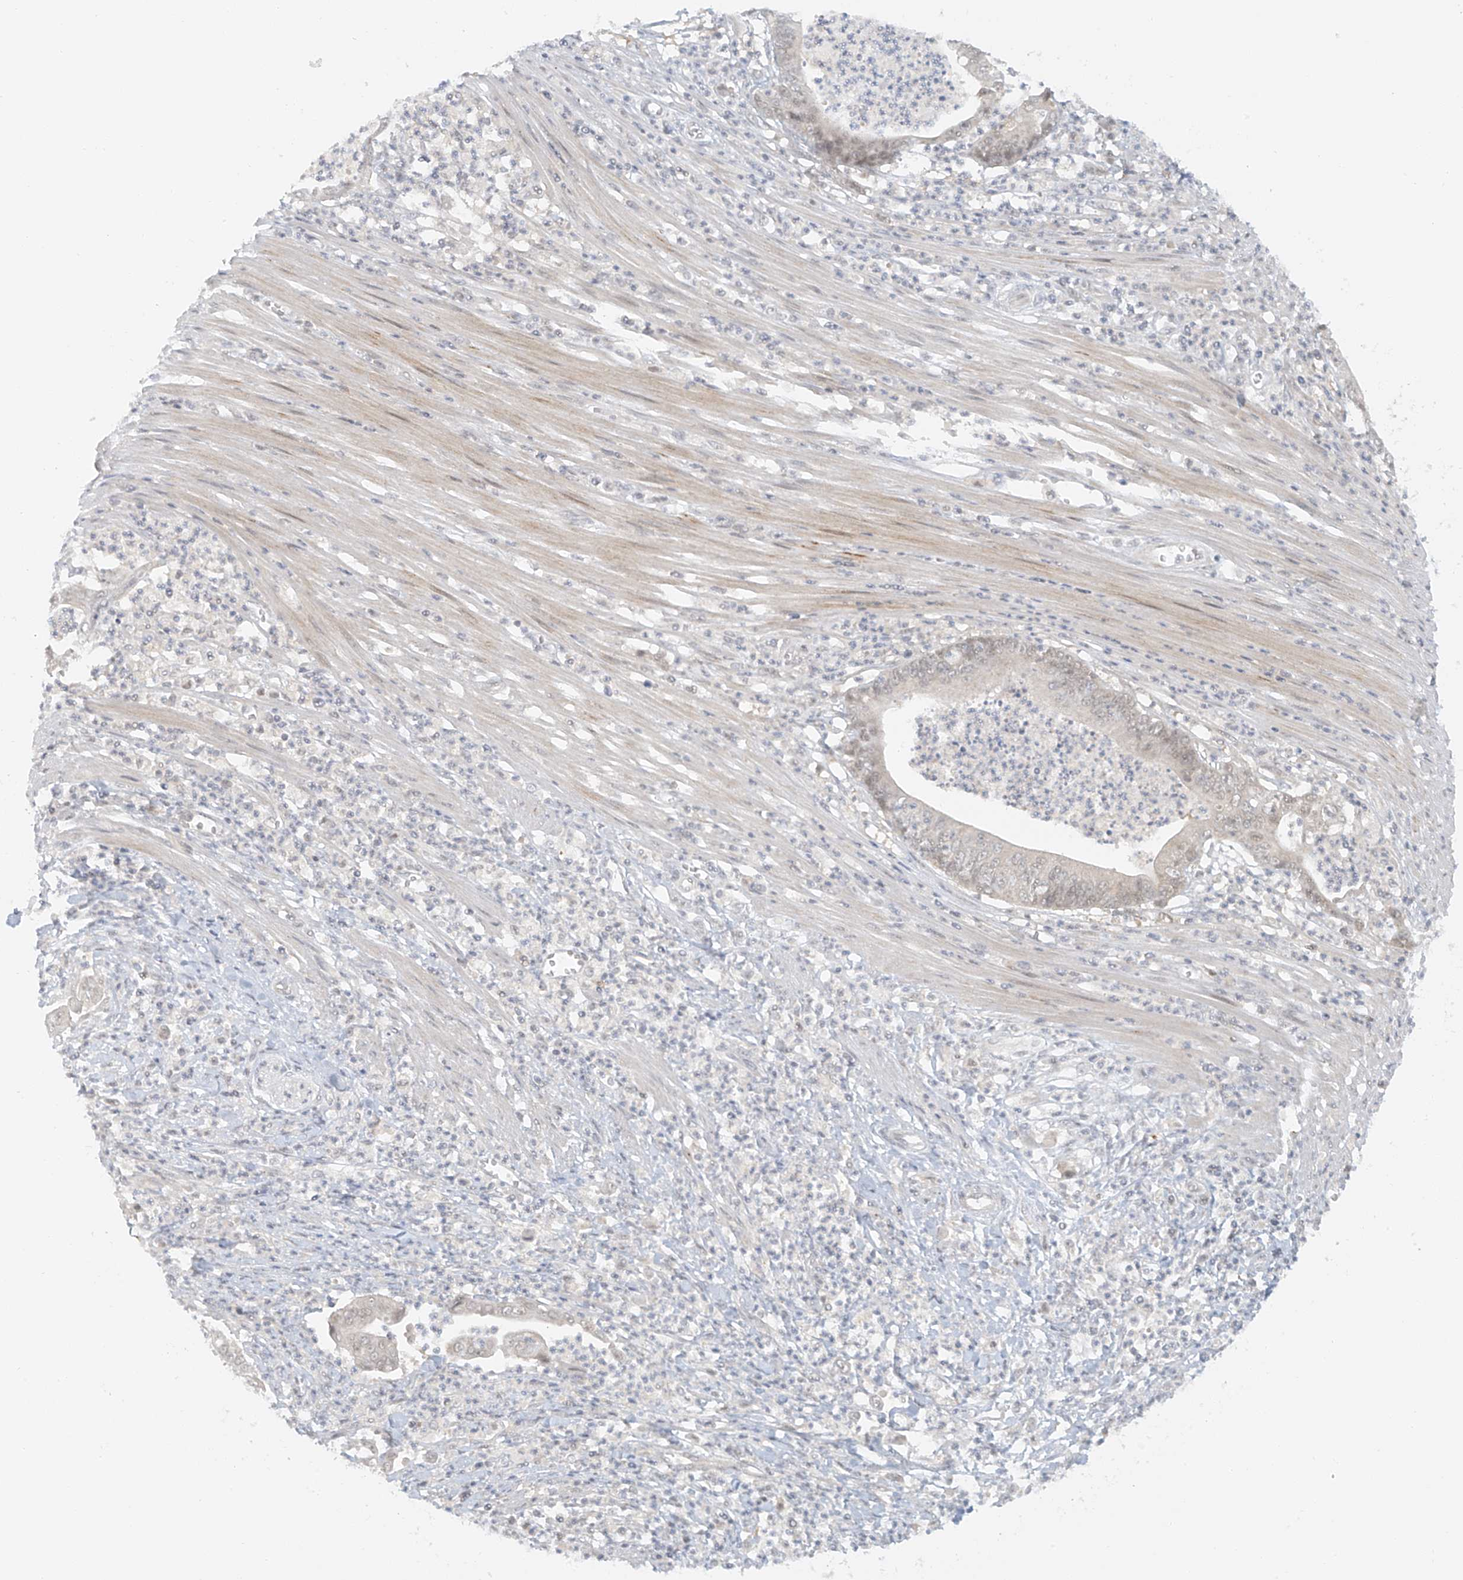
{"staining": {"intensity": "negative", "quantity": "none", "location": "none"}, "tissue": "pancreatic cancer", "cell_type": "Tumor cells", "image_type": "cancer", "snomed": [{"axis": "morphology", "description": "Adenocarcinoma, NOS"}, {"axis": "topography", "description": "Pancreas"}], "caption": "High power microscopy micrograph of an IHC histopathology image of pancreatic adenocarcinoma, revealing no significant staining in tumor cells. (DAB (3,3'-diaminobenzidine) immunohistochemistry (IHC) with hematoxylin counter stain).", "gene": "MIPEP", "patient": {"sex": "male", "age": 69}}